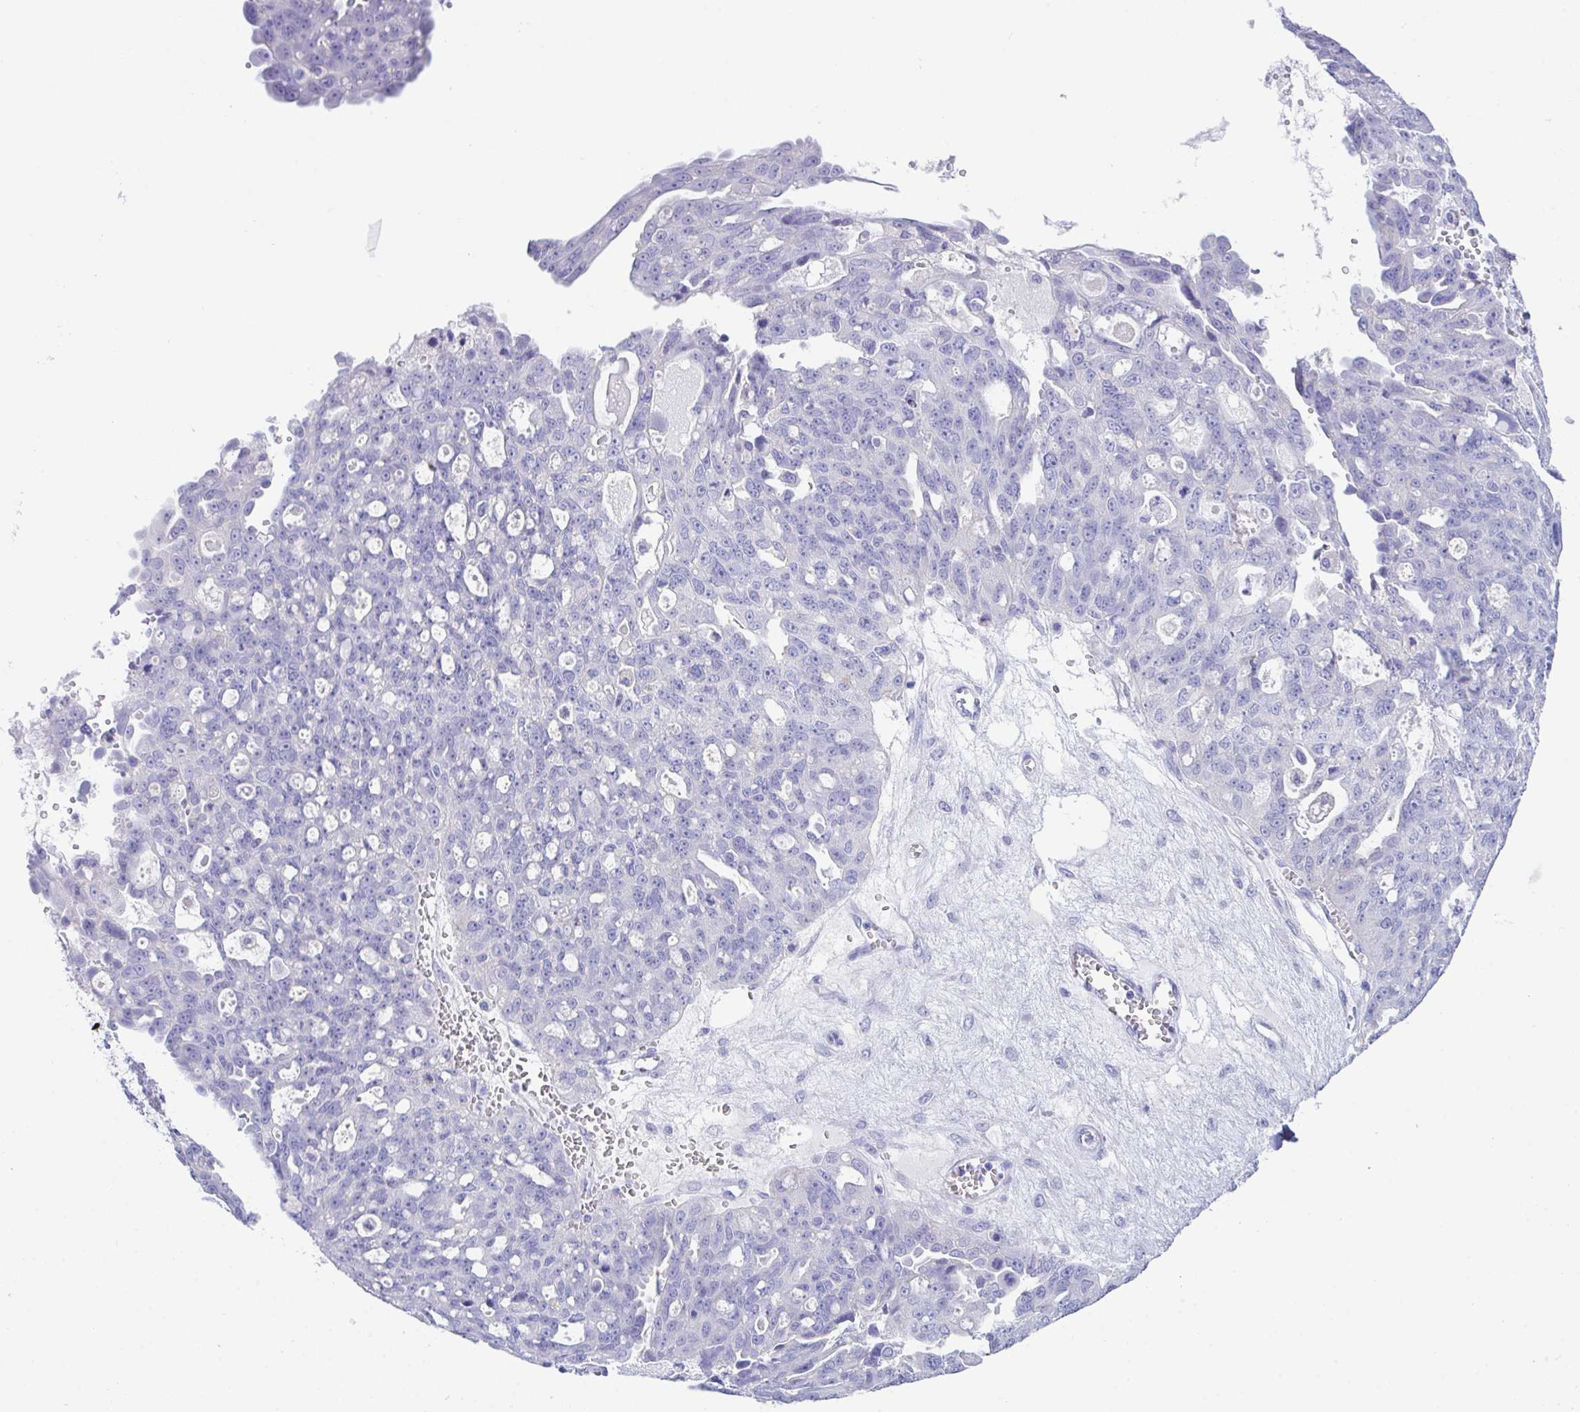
{"staining": {"intensity": "negative", "quantity": "none", "location": "none"}, "tissue": "ovarian cancer", "cell_type": "Tumor cells", "image_type": "cancer", "snomed": [{"axis": "morphology", "description": "Carcinoma, endometroid"}, {"axis": "topography", "description": "Ovary"}], "caption": "Tumor cells are negative for protein expression in human ovarian cancer (endometroid carcinoma). (Immunohistochemistry (ihc), brightfield microscopy, high magnification).", "gene": "TMEM106B", "patient": {"sex": "female", "age": 70}}